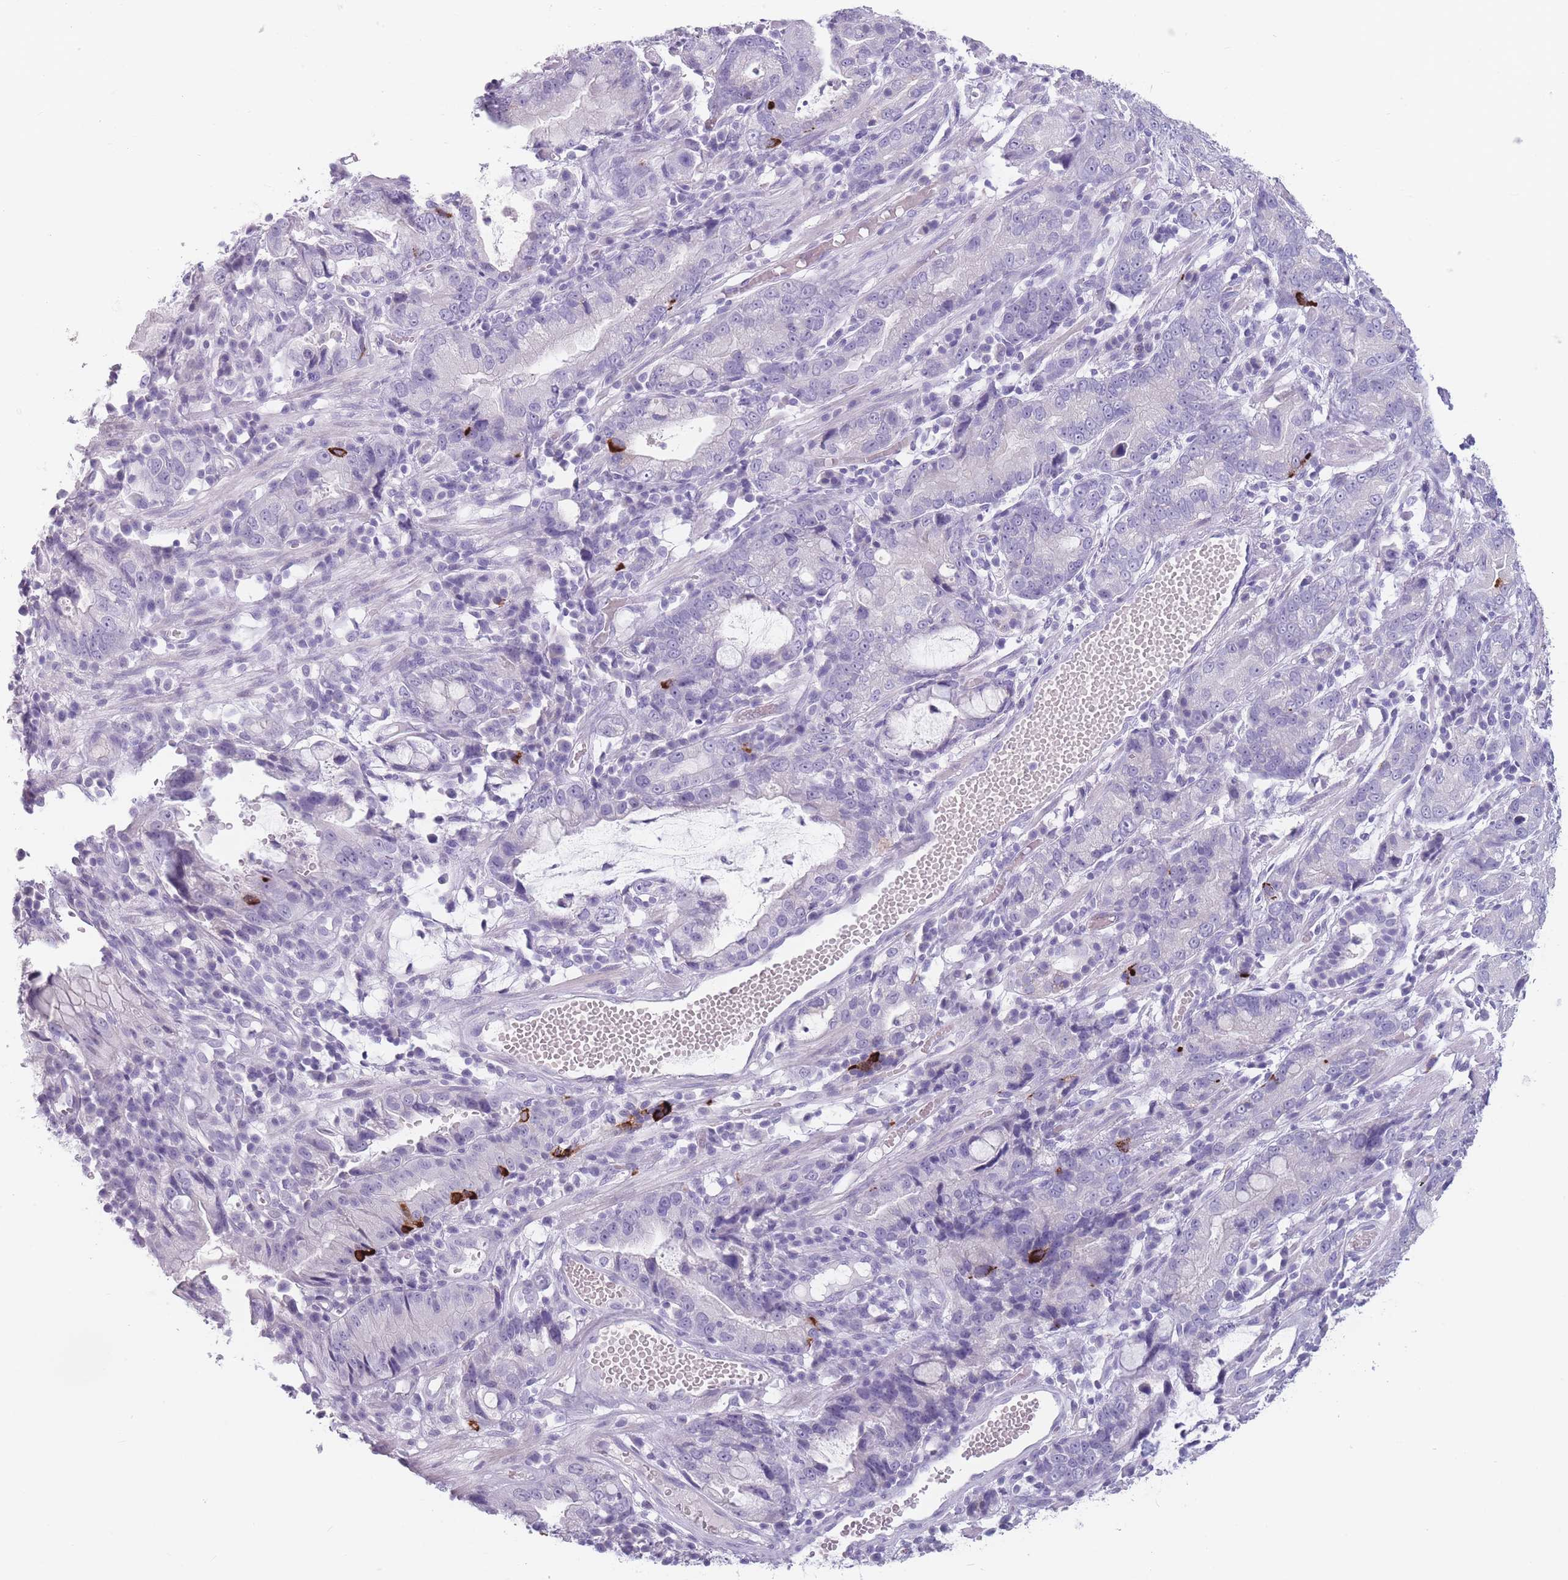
{"staining": {"intensity": "negative", "quantity": "none", "location": "none"}, "tissue": "stomach cancer", "cell_type": "Tumor cells", "image_type": "cancer", "snomed": [{"axis": "morphology", "description": "Adenocarcinoma, NOS"}, {"axis": "topography", "description": "Stomach"}], "caption": "This is a photomicrograph of IHC staining of stomach cancer (adenocarcinoma), which shows no staining in tumor cells.", "gene": "CCNO", "patient": {"sex": "male", "age": 55}}